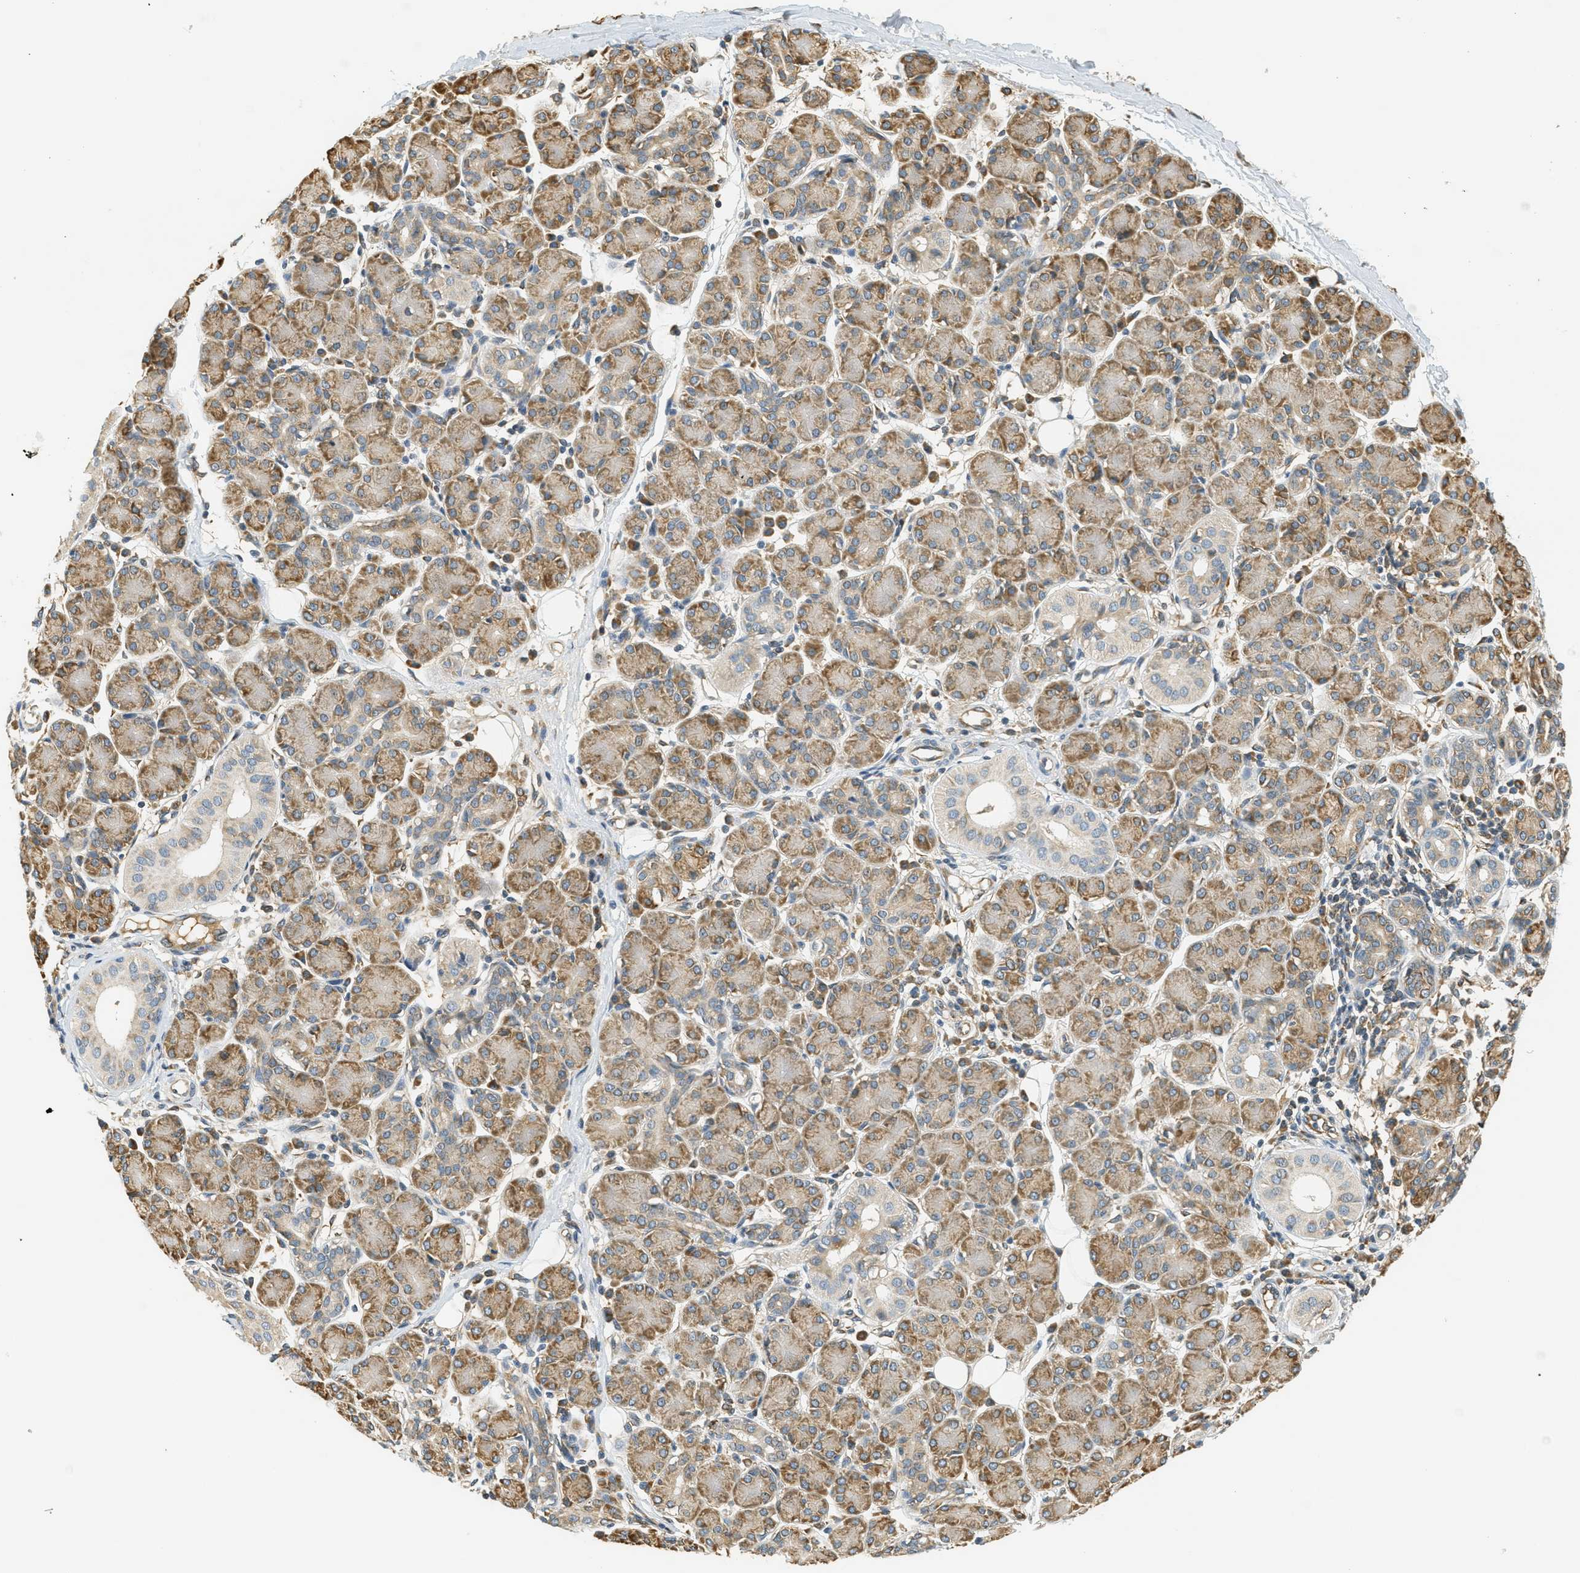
{"staining": {"intensity": "moderate", "quantity": "25%-75%", "location": "cytoplasmic/membranous"}, "tissue": "salivary gland", "cell_type": "Glandular cells", "image_type": "normal", "snomed": [{"axis": "morphology", "description": "Normal tissue, NOS"}, {"axis": "morphology", "description": "Inflammation, NOS"}, {"axis": "topography", "description": "Lymph node"}, {"axis": "topography", "description": "Salivary gland"}], "caption": "Moderate cytoplasmic/membranous positivity for a protein is identified in approximately 25%-75% of glandular cells of normal salivary gland using IHC.", "gene": "PDK1", "patient": {"sex": "male", "age": 3}}